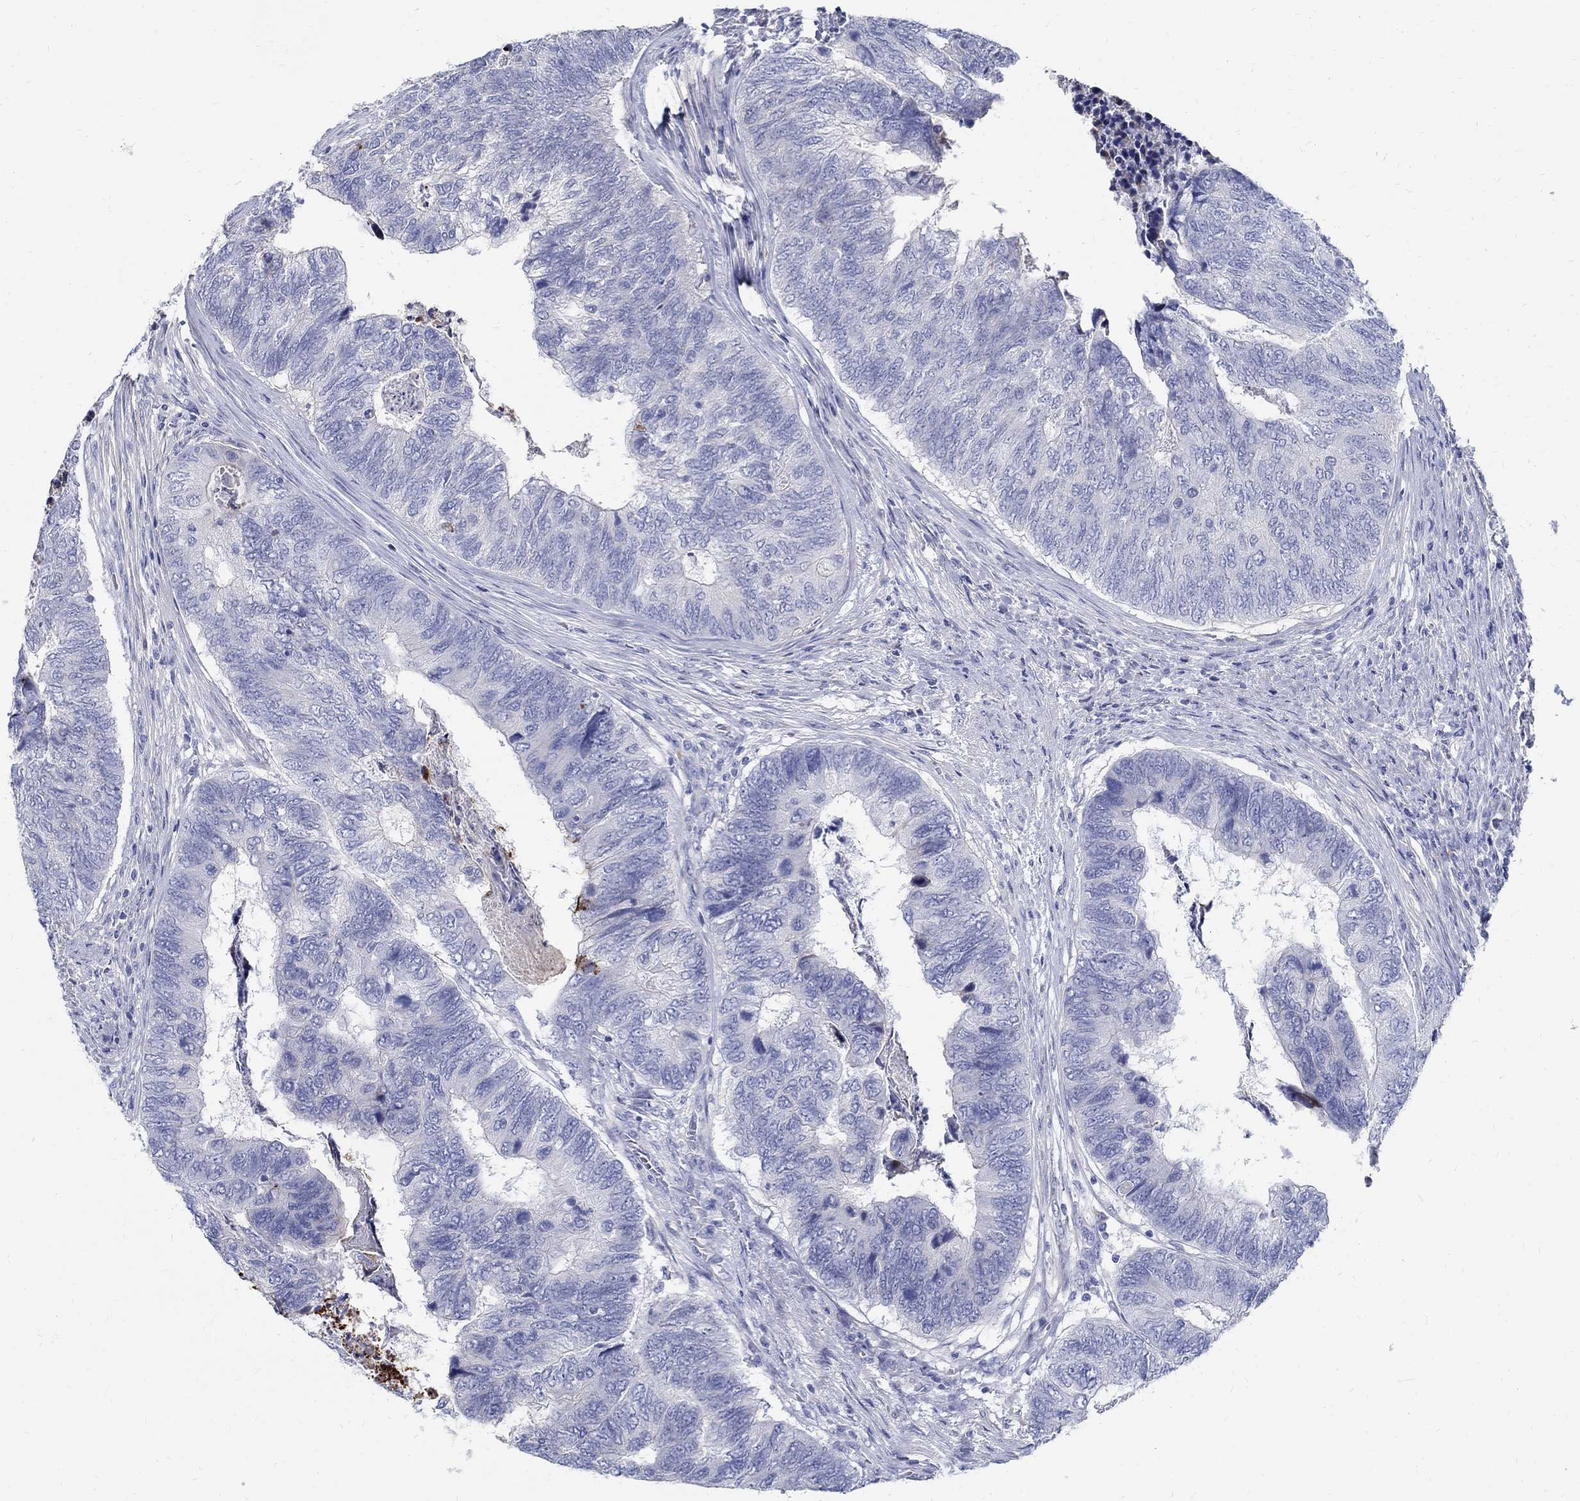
{"staining": {"intensity": "negative", "quantity": "none", "location": "none"}, "tissue": "colorectal cancer", "cell_type": "Tumor cells", "image_type": "cancer", "snomed": [{"axis": "morphology", "description": "Adenocarcinoma, NOS"}, {"axis": "topography", "description": "Colon"}], "caption": "The photomicrograph exhibits no significant expression in tumor cells of adenocarcinoma (colorectal). Brightfield microscopy of immunohistochemistry (IHC) stained with DAB (3,3'-diaminobenzidine) (brown) and hematoxylin (blue), captured at high magnification.", "gene": "SOX2", "patient": {"sex": "female", "age": 67}}